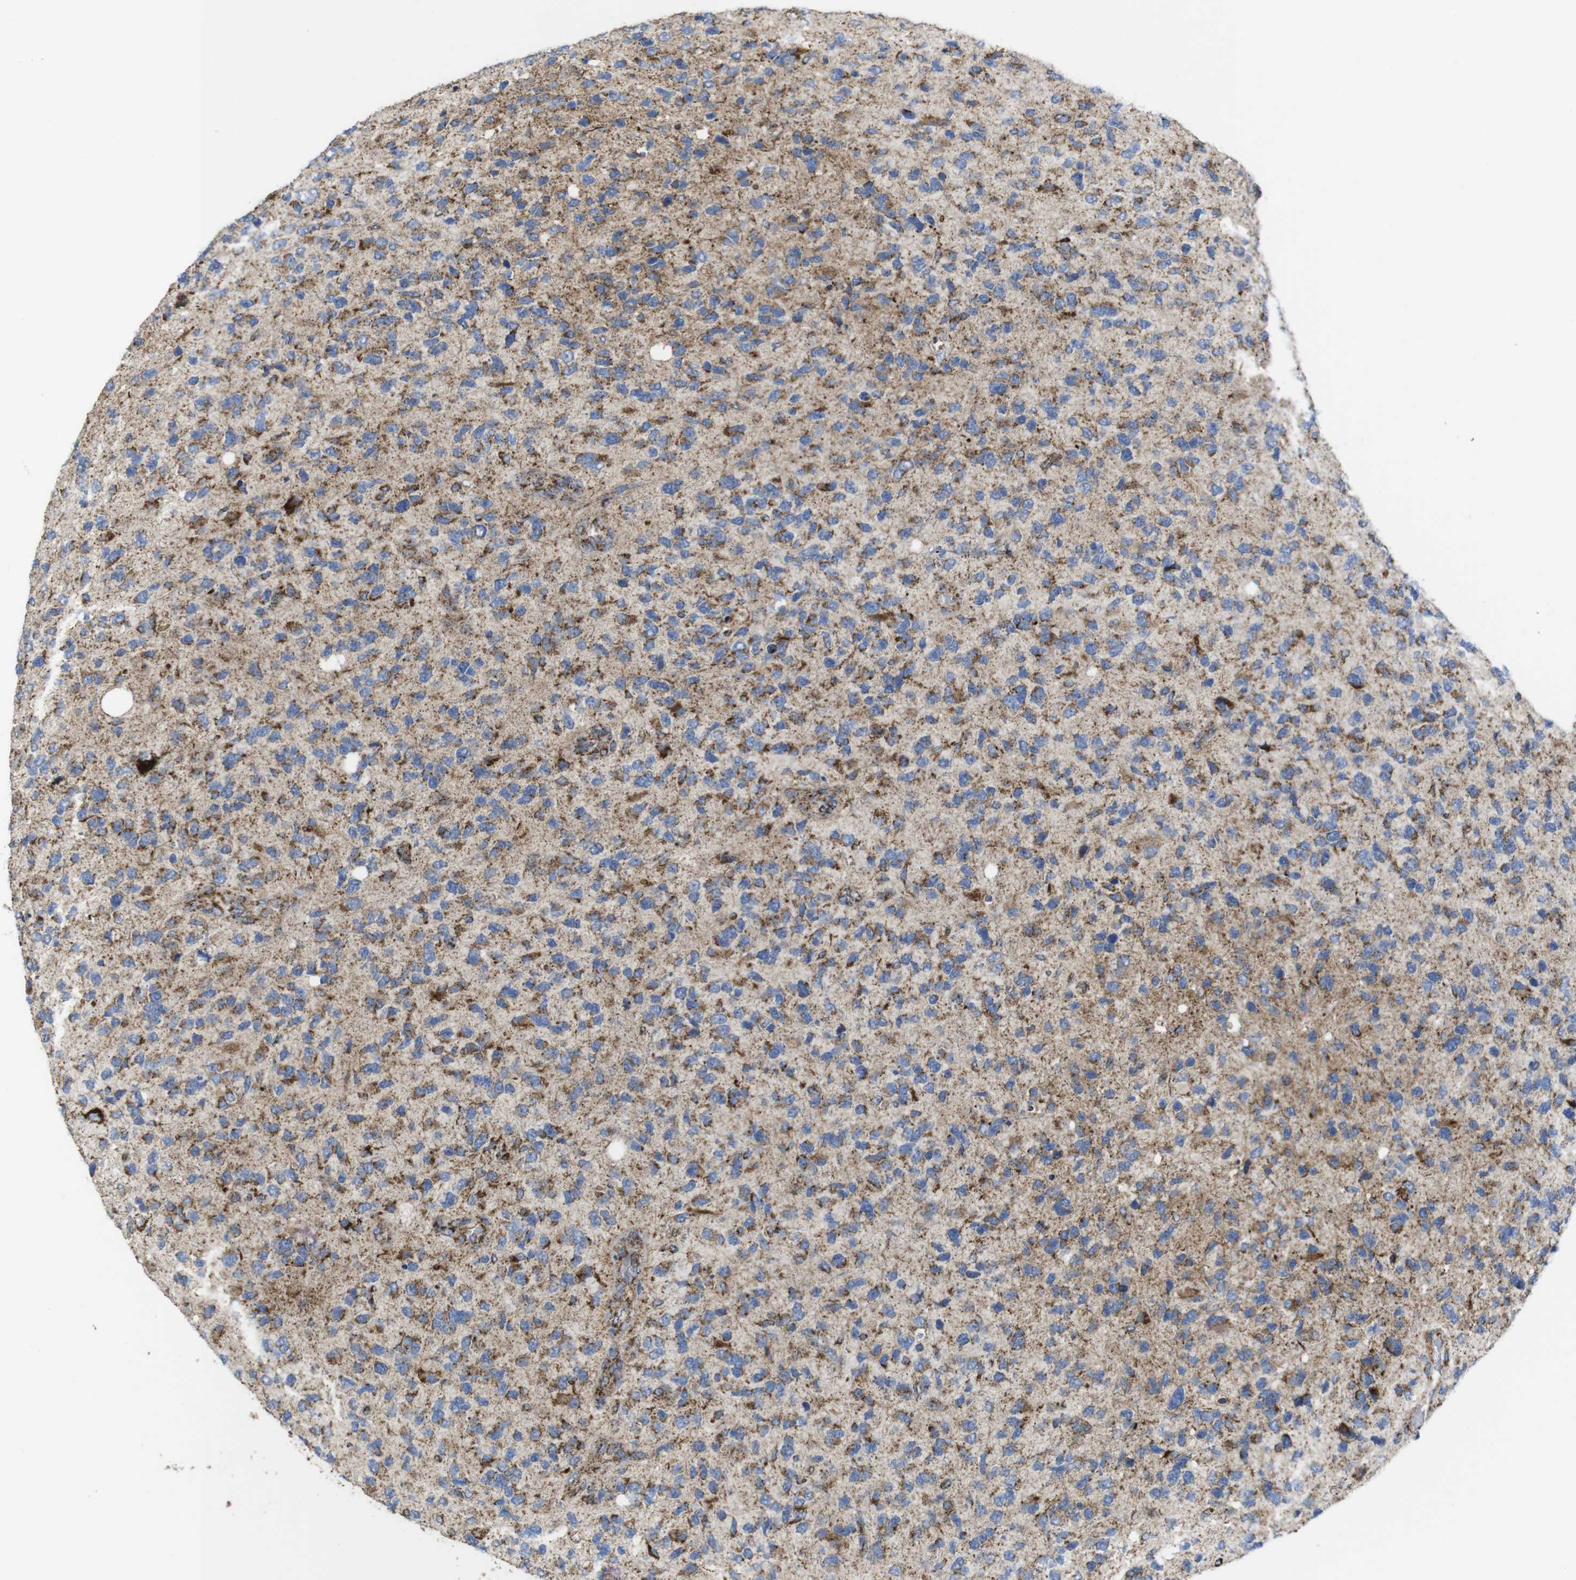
{"staining": {"intensity": "moderate", "quantity": "<25%", "location": "cytoplasmic/membranous"}, "tissue": "glioma", "cell_type": "Tumor cells", "image_type": "cancer", "snomed": [{"axis": "morphology", "description": "Glioma, malignant, High grade"}, {"axis": "topography", "description": "Brain"}], "caption": "The immunohistochemical stain shows moderate cytoplasmic/membranous positivity in tumor cells of glioma tissue.", "gene": "TMEM192", "patient": {"sex": "female", "age": 58}}